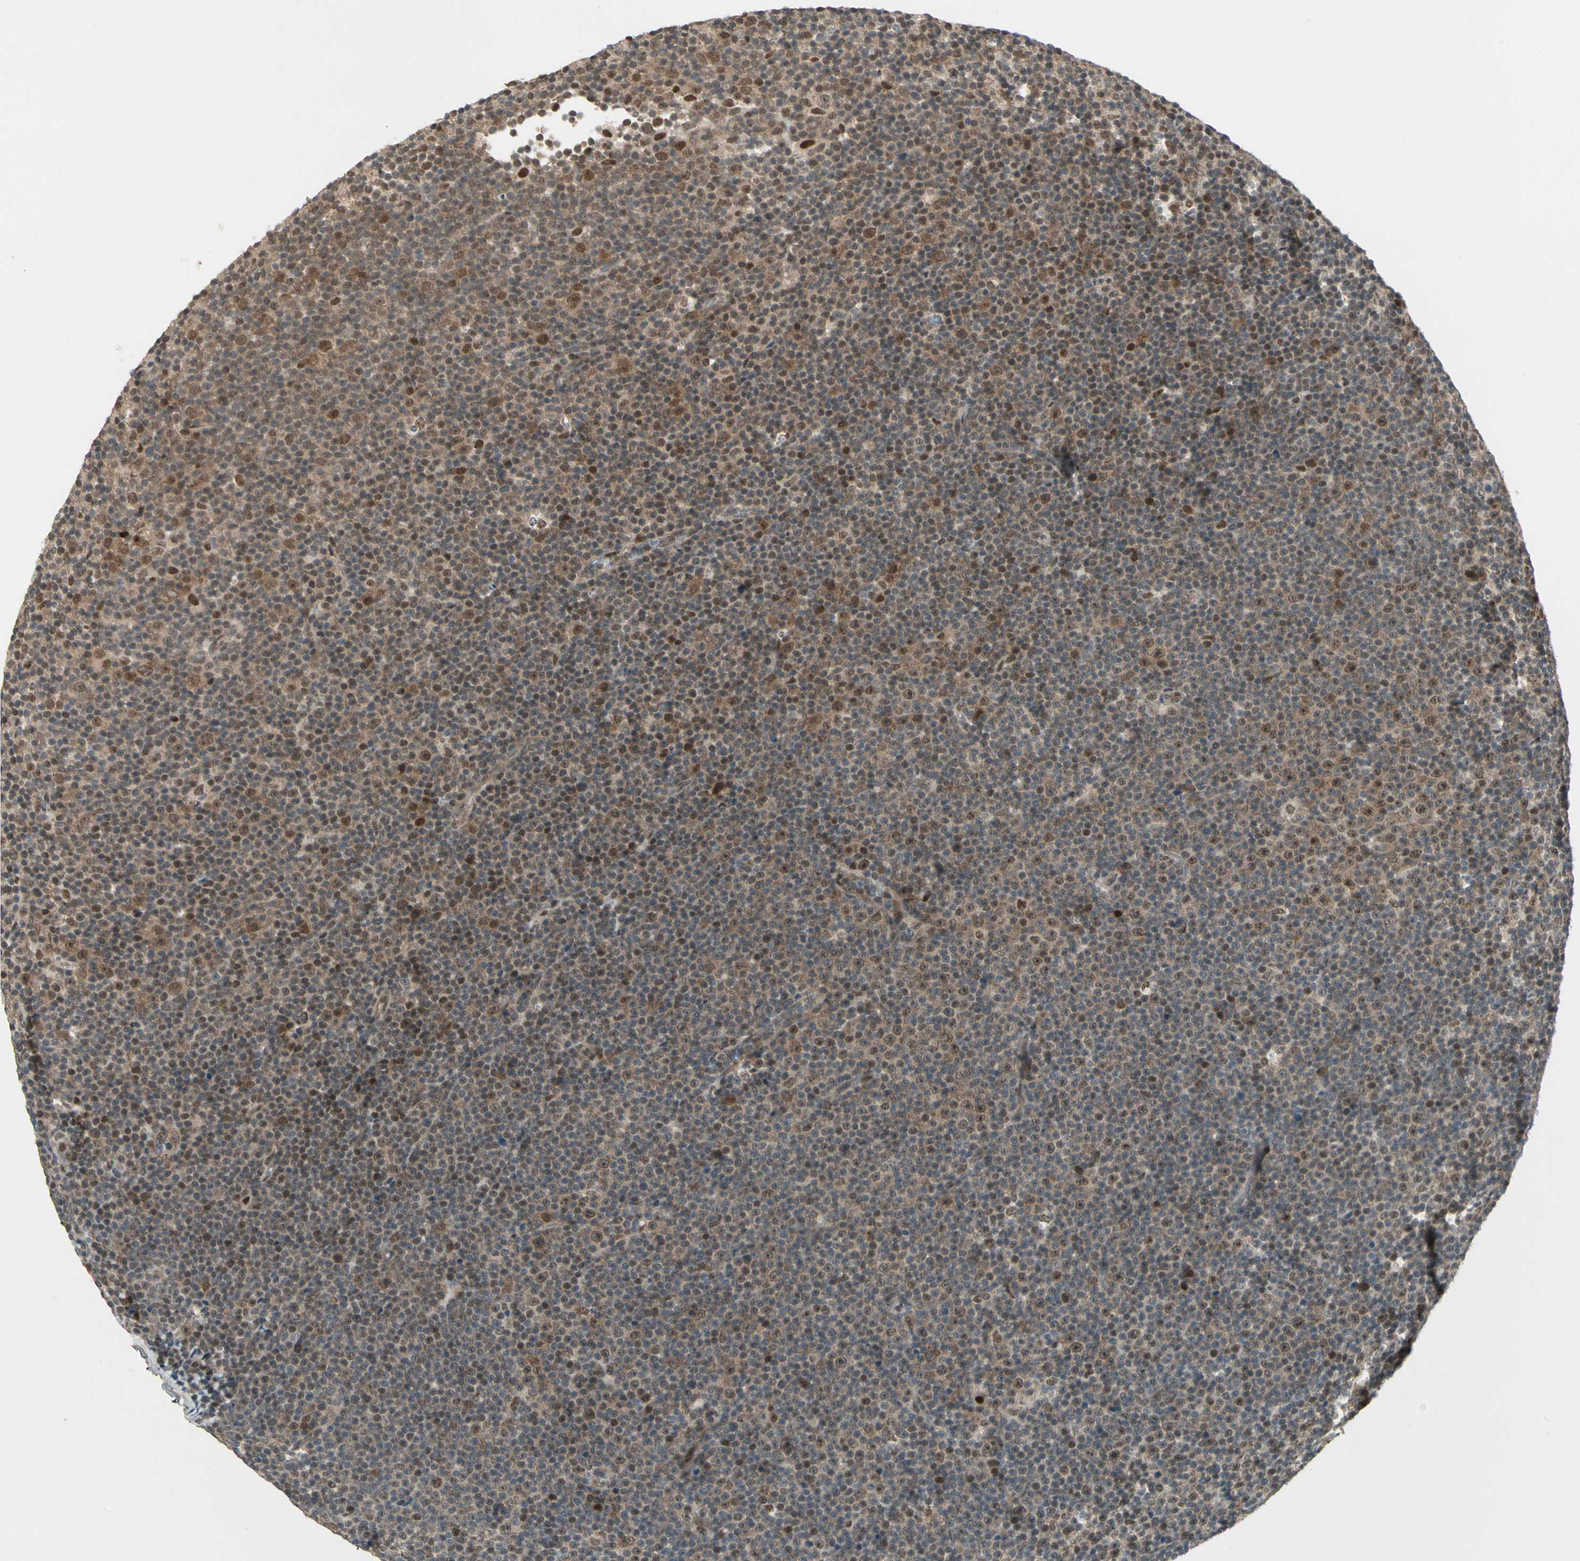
{"staining": {"intensity": "moderate", "quantity": ">75%", "location": "cytoplasmic/membranous,nuclear"}, "tissue": "lymphoma", "cell_type": "Tumor cells", "image_type": "cancer", "snomed": [{"axis": "morphology", "description": "Malignant lymphoma, non-Hodgkin's type, Low grade"}, {"axis": "topography", "description": "Lymph node"}], "caption": "Moderate cytoplasmic/membranous and nuclear positivity is appreciated in approximately >75% of tumor cells in low-grade malignant lymphoma, non-Hodgkin's type.", "gene": "GTF3A", "patient": {"sex": "female", "age": 67}}